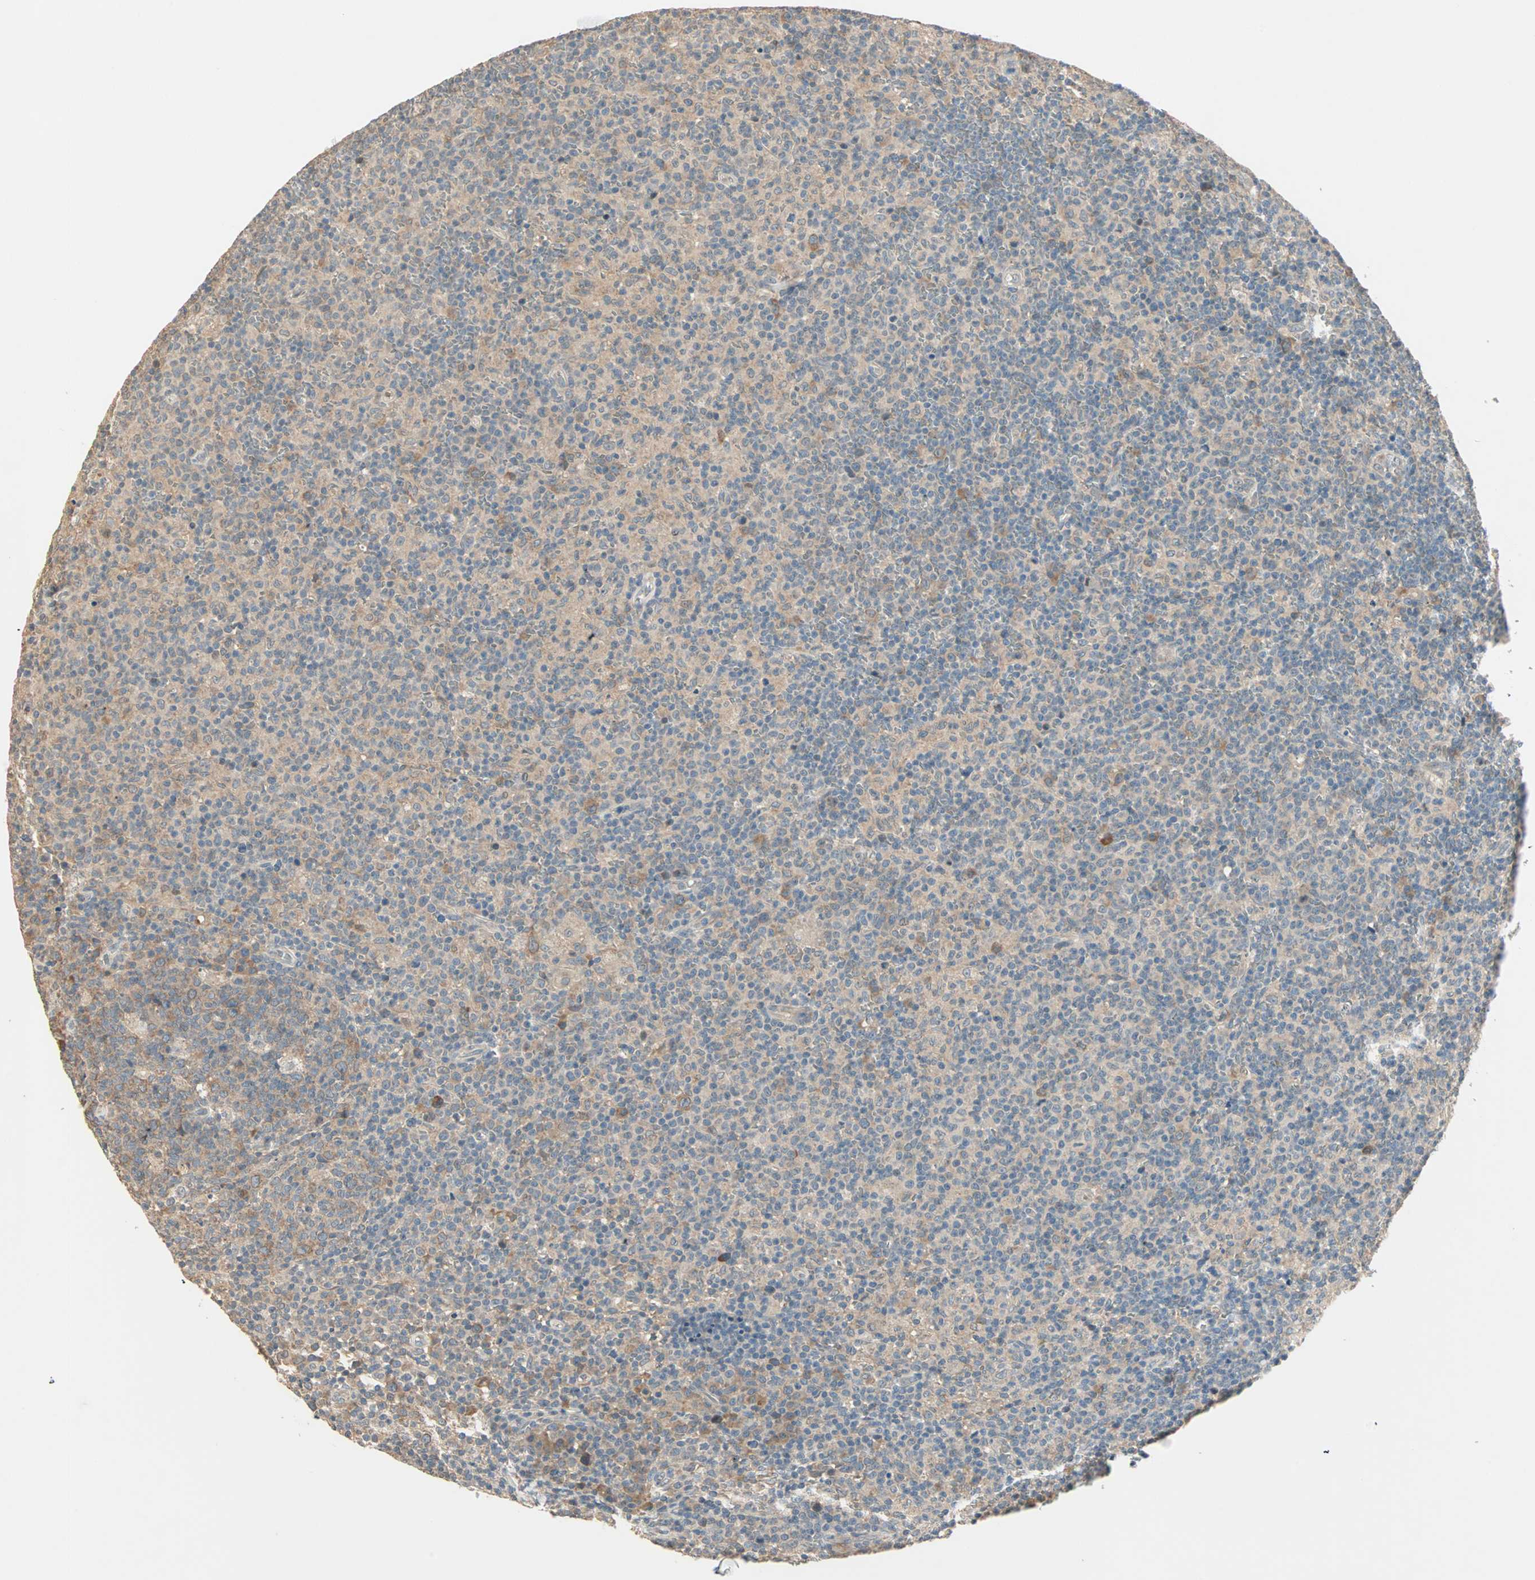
{"staining": {"intensity": "moderate", "quantity": ">75%", "location": "cytoplasmic/membranous"}, "tissue": "lymph node", "cell_type": "Germinal center cells", "image_type": "normal", "snomed": [{"axis": "morphology", "description": "Normal tissue, NOS"}, {"axis": "morphology", "description": "Inflammation, NOS"}, {"axis": "topography", "description": "Lymph node"}], "caption": "Normal lymph node exhibits moderate cytoplasmic/membranous staining in approximately >75% of germinal center cells.", "gene": "TTF2", "patient": {"sex": "male", "age": 55}}